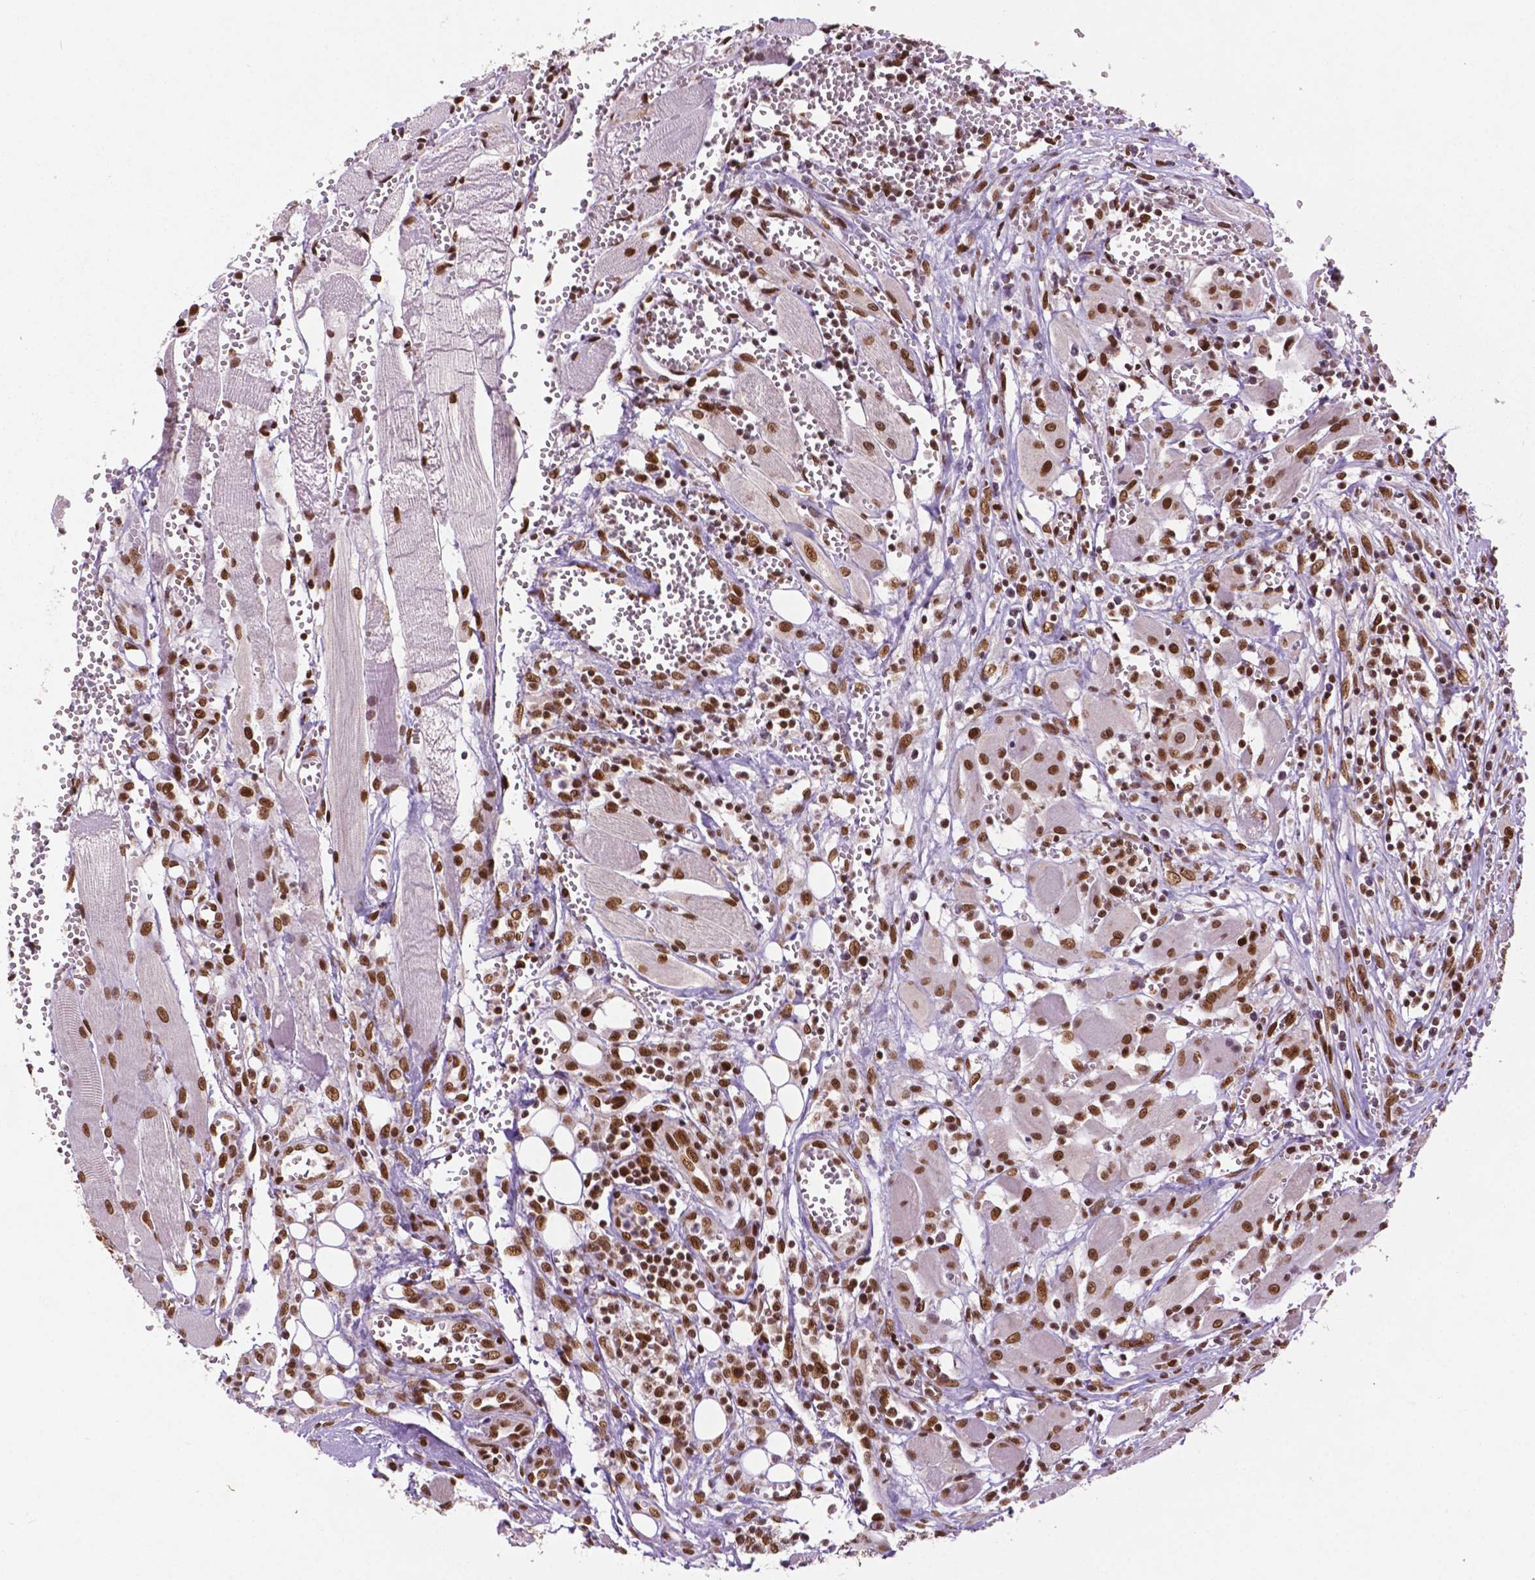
{"staining": {"intensity": "moderate", "quantity": "25%-75%", "location": "nuclear"}, "tissue": "head and neck cancer", "cell_type": "Tumor cells", "image_type": "cancer", "snomed": [{"axis": "morphology", "description": "Squamous cell carcinoma, NOS"}, {"axis": "topography", "description": "Head-Neck"}], "caption": "The histopathology image exhibits a brown stain indicating the presence of a protein in the nuclear of tumor cells in head and neck cancer (squamous cell carcinoma). (DAB = brown stain, brightfield microscopy at high magnification).", "gene": "MLH1", "patient": {"sex": "female", "age": 80}}